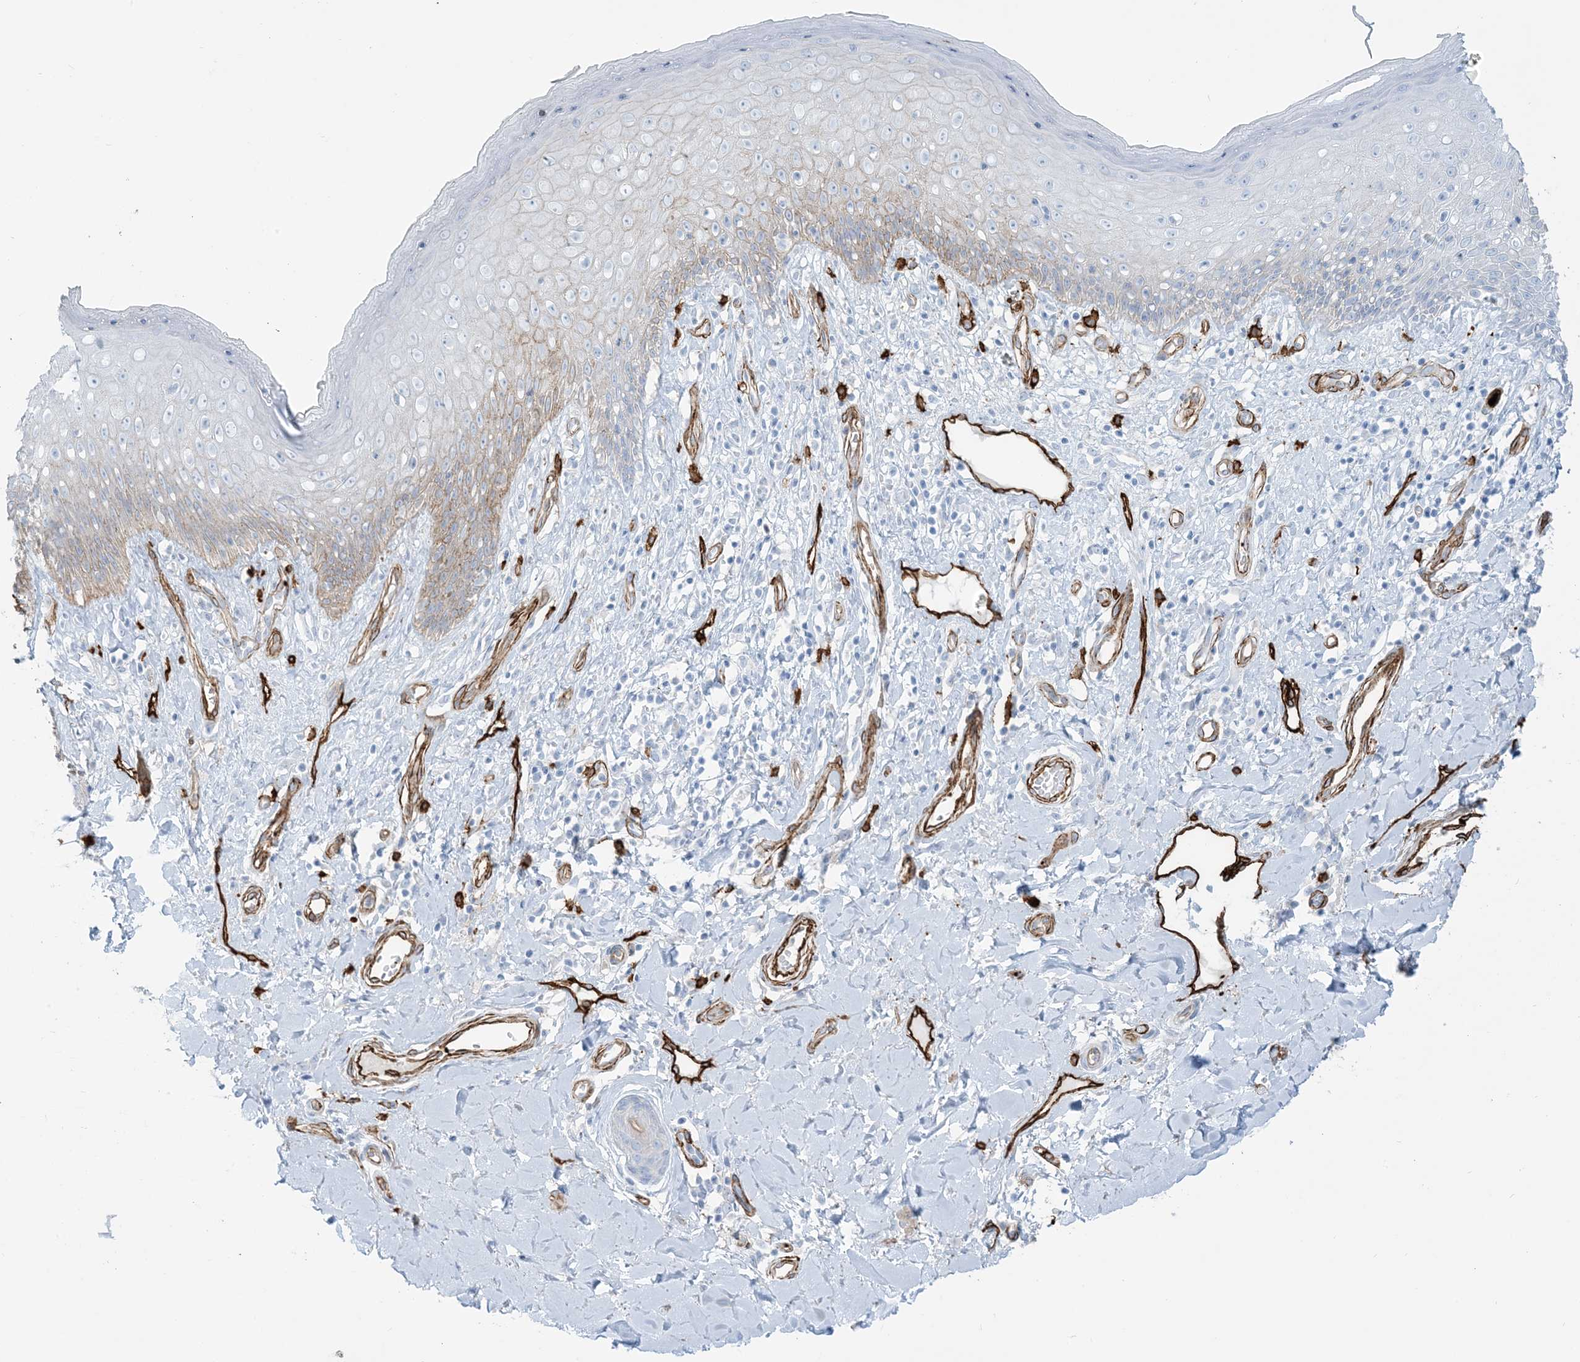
{"staining": {"intensity": "weak", "quantity": "25%-75%", "location": "cytoplasmic/membranous"}, "tissue": "skin", "cell_type": "Epidermal cells", "image_type": "normal", "snomed": [{"axis": "morphology", "description": "Normal tissue, NOS"}, {"axis": "morphology", "description": "Squamous cell carcinoma, NOS"}, {"axis": "topography", "description": "Vulva"}], "caption": "Protein expression analysis of normal skin reveals weak cytoplasmic/membranous positivity in approximately 25%-75% of epidermal cells. (Brightfield microscopy of DAB IHC at high magnification).", "gene": "EPS8L3", "patient": {"sex": "female", "age": 85}}